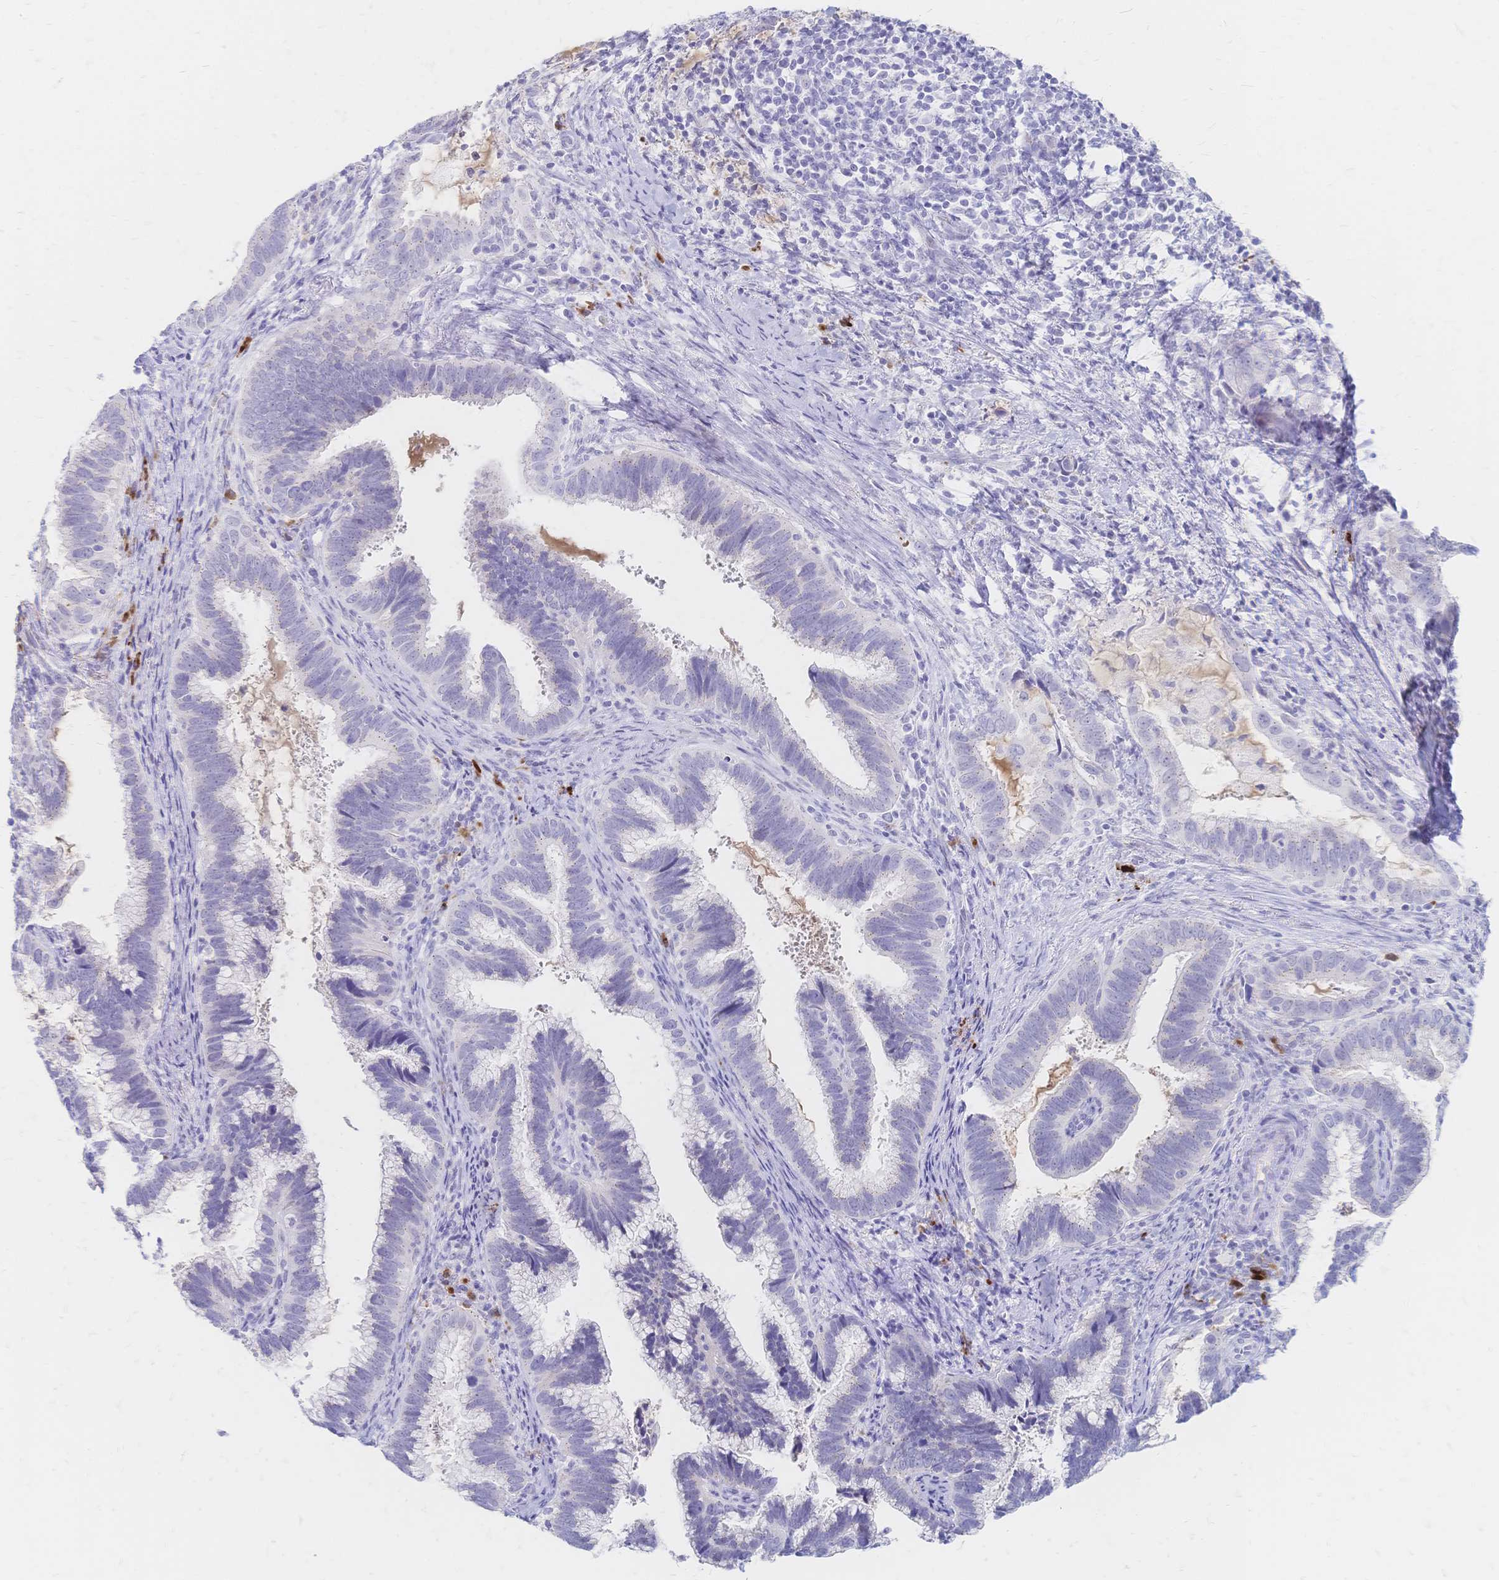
{"staining": {"intensity": "negative", "quantity": "none", "location": "none"}, "tissue": "cervical cancer", "cell_type": "Tumor cells", "image_type": "cancer", "snomed": [{"axis": "morphology", "description": "Adenocarcinoma, NOS"}, {"axis": "topography", "description": "Cervix"}], "caption": "DAB (3,3'-diaminobenzidine) immunohistochemical staining of cervical adenocarcinoma displays no significant staining in tumor cells.", "gene": "PSORS1C2", "patient": {"sex": "female", "age": 56}}